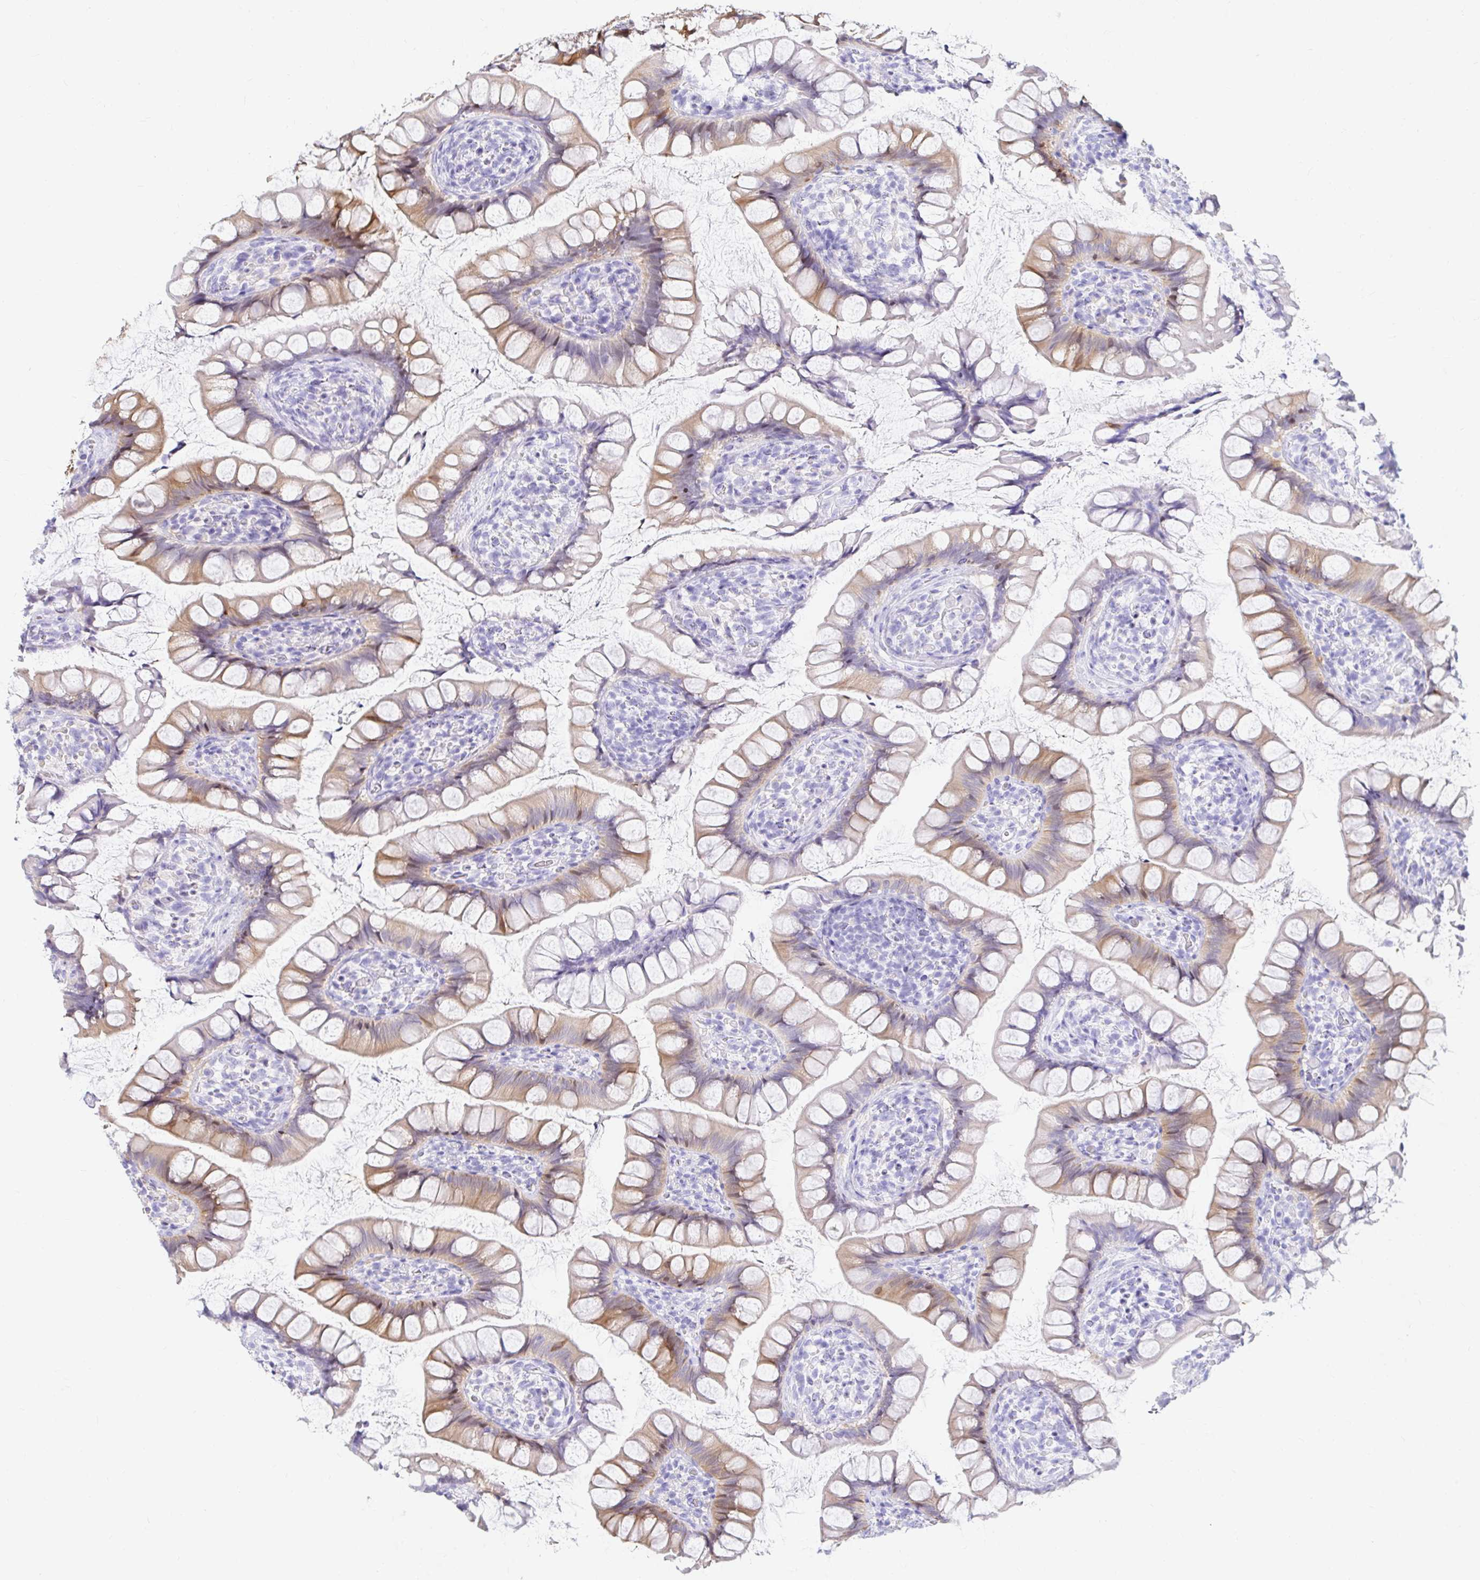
{"staining": {"intensity": "moderate", "quantity": "25%-75%", "location": "cytoplasmic/membranous"}, "tissue": "small intestine", "cell_type": "Glandular cells", "image_type": "normal", "snomed": [{"axis": "morphology", "description": "Normal tissue, NOS"}, {"axis": "topography", "description": "Small intestine"}], "caption": "The image demonstrates immunohistochemical staining of unremarkable small intestine. There is moderate cytoplasmic/membranous staining is appreciated in about 25%-75% of glandular cells.", "gene": "PPP1R1B", "patient": {"sex": "male", "age": 70}}